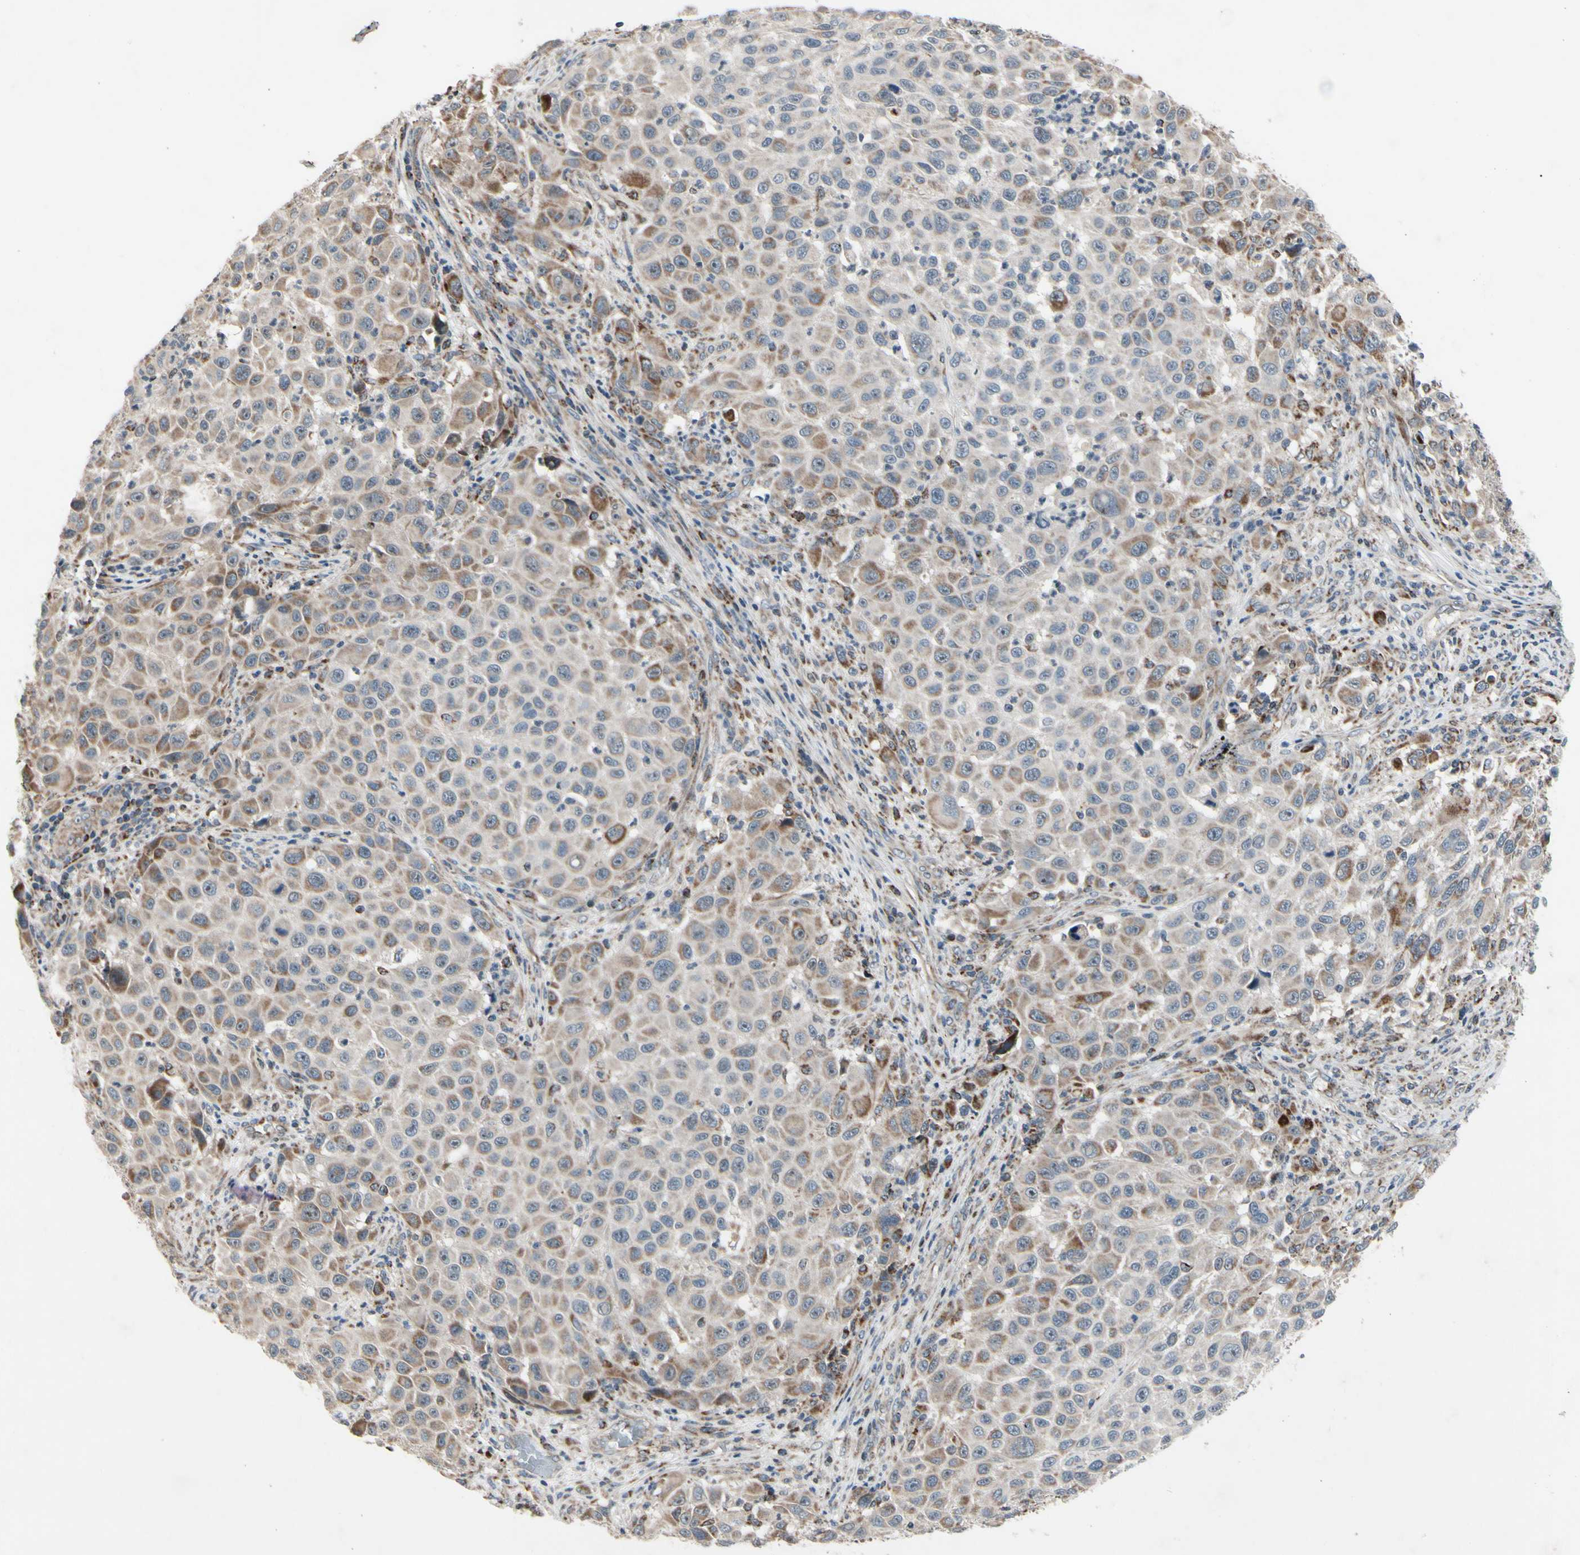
{"staining": {"intensity": "weak", "quantity": ">75%", "location": "cytoplasmic/membranous"}, "tissue": "melanoma", "cell_type": "Tumor cells", "image_type": "cancer", "snomed": [{"axis": "morphology", "description": "Malignant melanoma, Metastatic site"}, {"axis": "topography", "description": "Lymph node"}], "caption": "Immunohistochemical staining of malignant melanoma (metastatic site) exhibits weak cytoplasmic/membranous protein positivity in about >75% of tumor cells.", "gene": "CPT1A", "patient": {"sex": "male", "age": 61}}